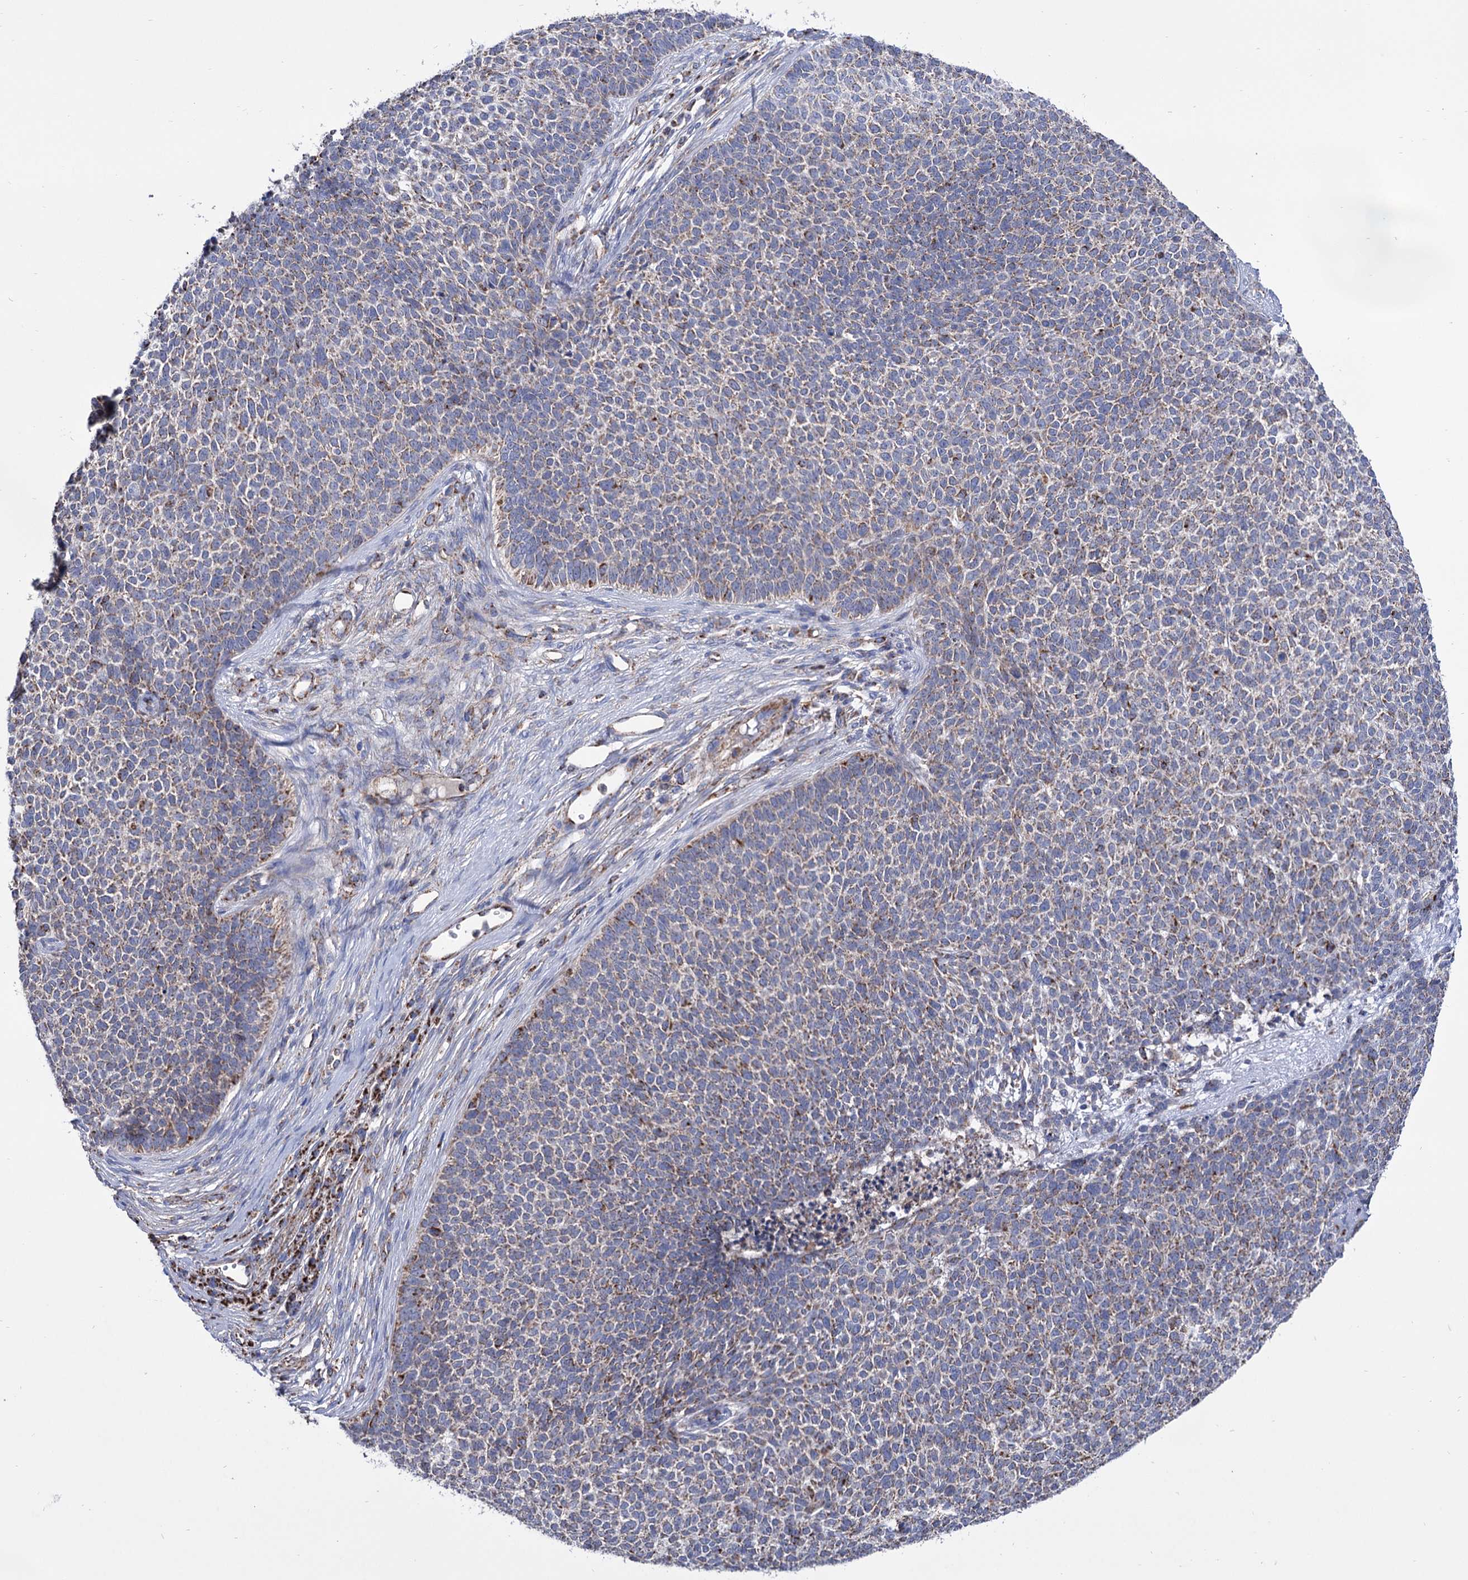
{"staining": {"intensity": "moderate", "quantity": "25%-75%", "location": "cytoplasmic/membranous"}, "tissue": "skin cancer", "cell_type": "Tumor cells", "image_type": "cancer", "snomed": [{"axis": "morphology", "description": "Basal cell carcinoma"}, {"axis": "topography", "description": "Skin"}], "caption": "Immunohistochemical staining of human skin cancer (basal cell carcinoma) displays moderate cytoplasmic/membranous protein staining in about 25%-75% of tumor cells. Using DAB (brown) and hematoxylin (blue) stains, captured at high magnification using brightfield microscopy.", "gene": "ABHD10", "patient": {"sex": "female", "age": 84}}